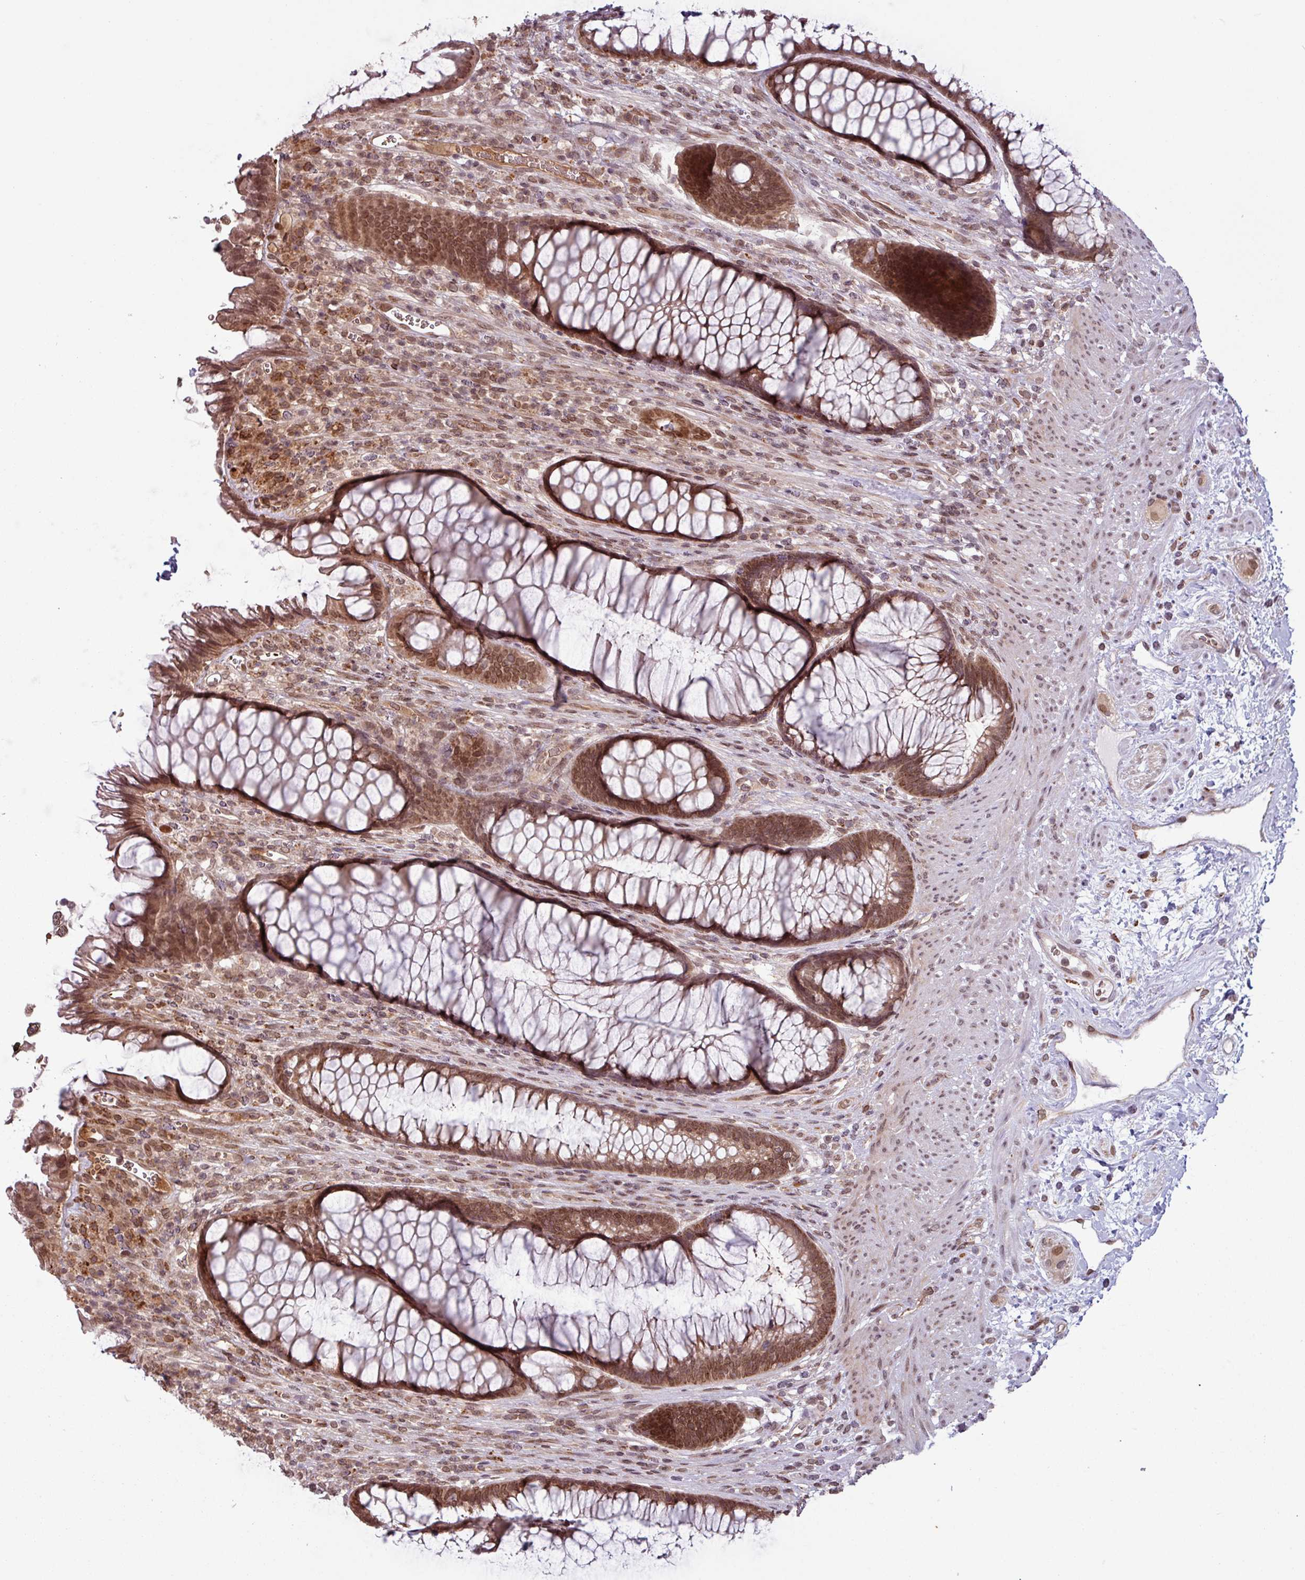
{"staining": {"intensity": "moderate", "quantity": ">75%", "location": "cytoplasmic/membranous,nuclear"}, "tissue": "rectum", "cell_type": "Glandular cells", "image_type": "normal", "snomed": [{"axis": "morphology", "description": "Normal tissue, NOS"}, {"axis": "topography", "description": "Smooth muscle"}, {"axis": "topography", "description": "Rectum"}], "caption": "Protein analysis of normal rectum displays moderate cytoplasmic/membranous,nuclear expression in about >75% of glandular cells.", "gene": "RBM4B", "patient": {"sex": "male", "age": 53}}